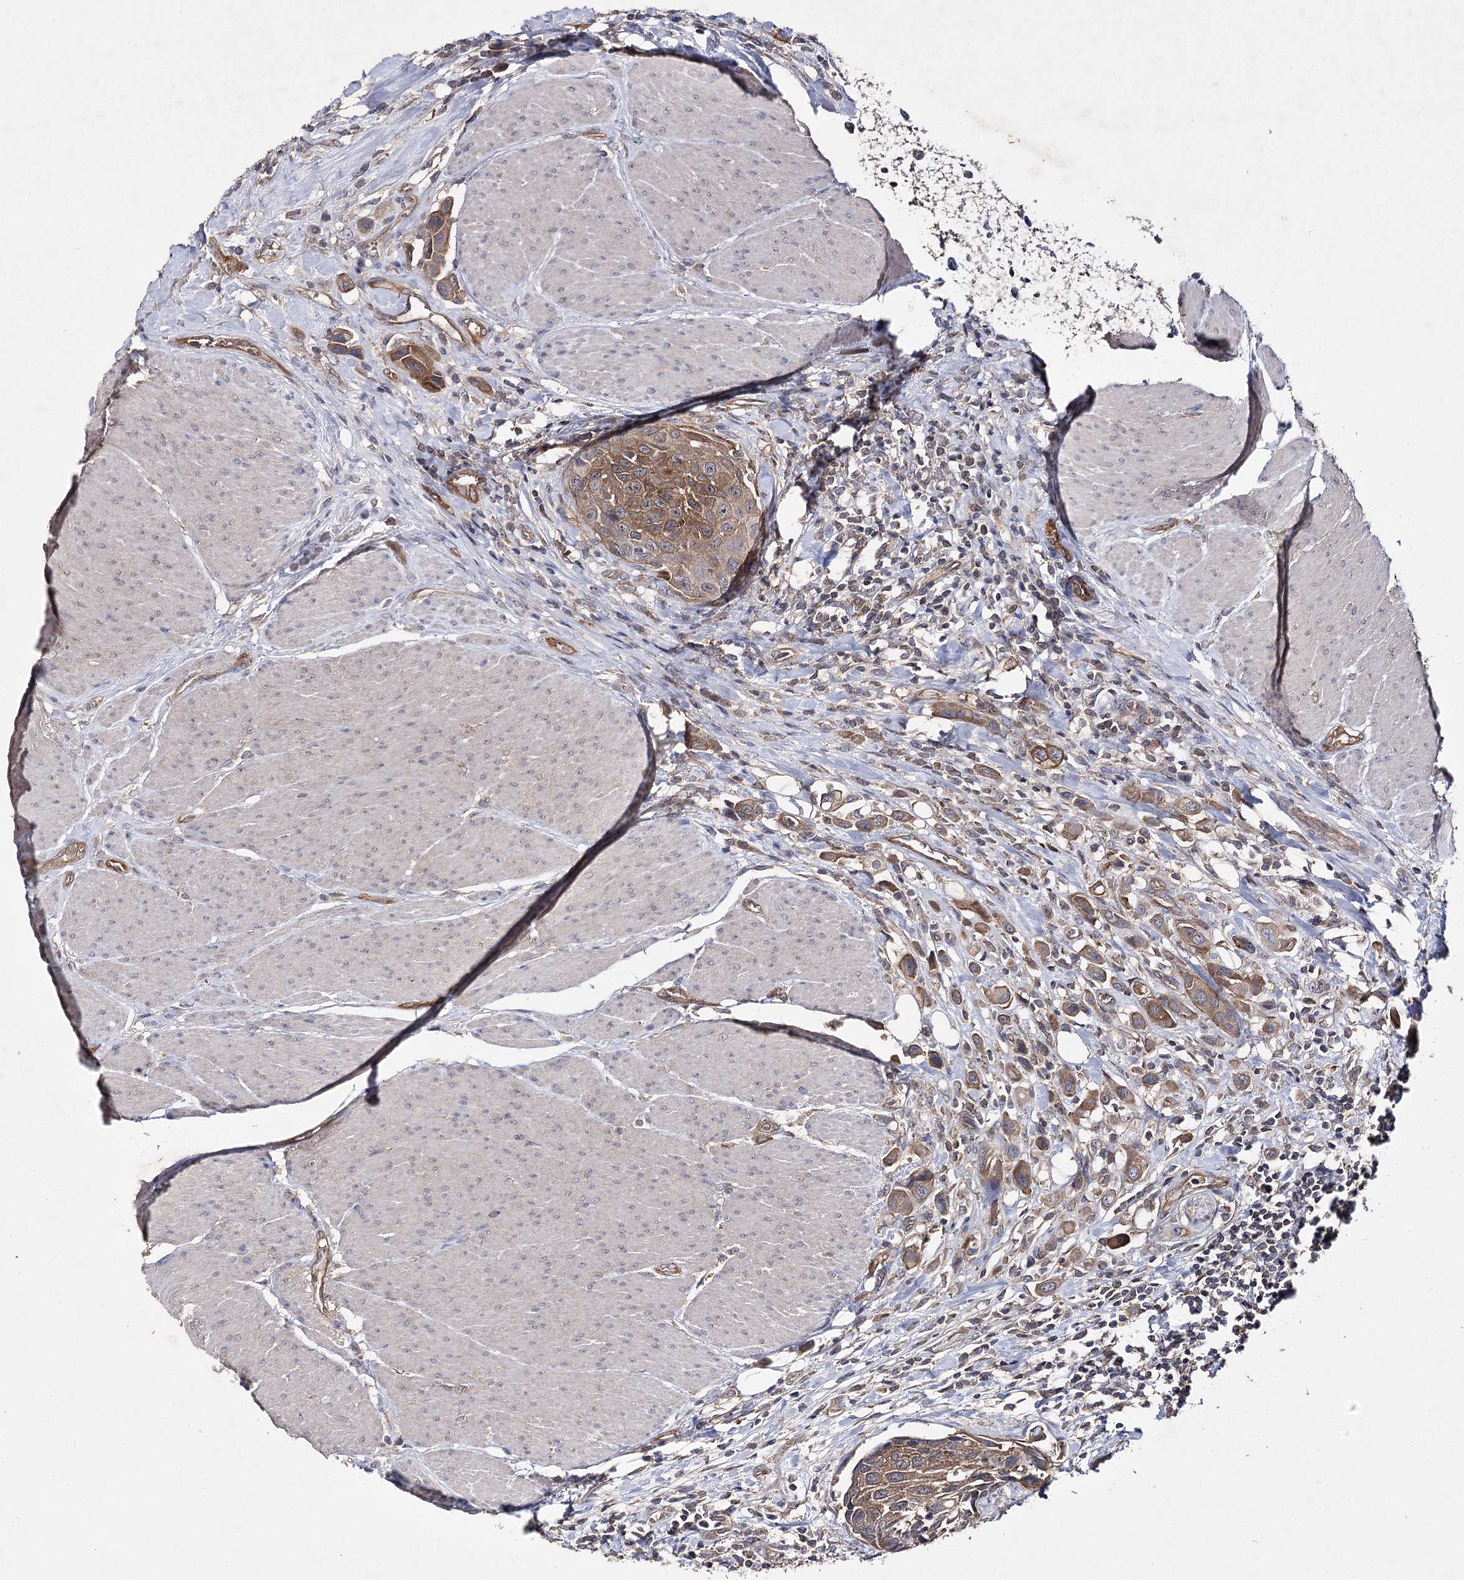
{"staining": {"intensity": "moderate", "quantity": ">75%", "location": "cytoplasmic/membranous"}, "tissue": "urothelial cancer", "cell_type": "Tumor cells", "image_type": "cancer", "snomed": [{"axis": "morphology", "description": "Urothelial carcinoma, High grade"}, {"axis": "topography", "description": "Urinary bladder"}], "caption": "A micrograph showing moderate cytoplasmic/membranous staining in about >75% of tumor cells in urothelial carcinoma (high-grade), as visualized by brown immunohistochemical staining.", "gene": "BCR", "patient": {"sex": "male", "age": 50}}